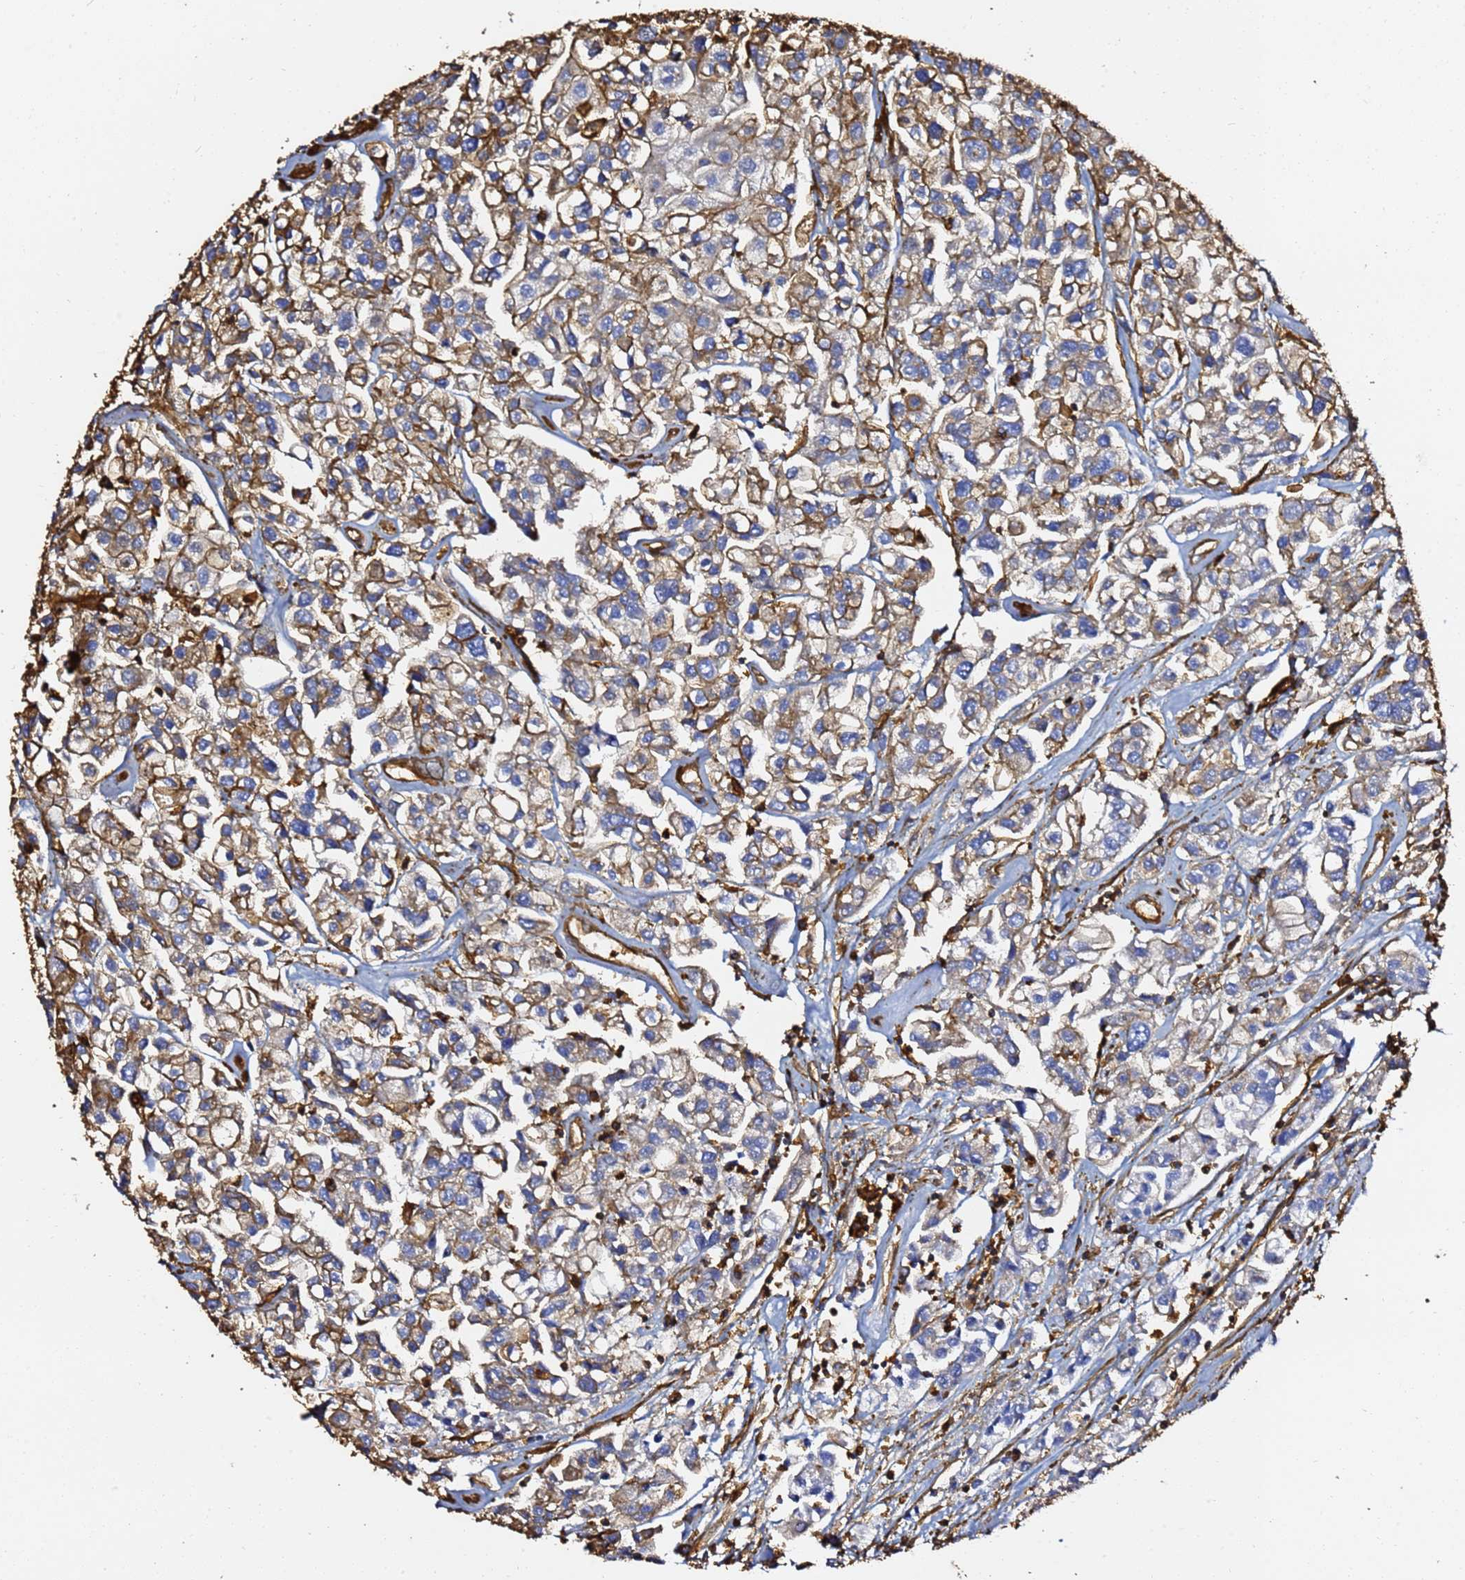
{"staining": {"intensity": "moderate", "quantity": ">75%", "location": "cytoplasmic/membranous"}, "tissue": "urothelial cancer", "cell_type": "Tumor cells", "image_type": "cancer", "snomed": [{"axis": "morphology", "description": "Urothelial carcinoma, High grade"}, {"axis": "topography", "description": "Urinary bladder"}], "caption": "A high-resolution micrograph shows immunohistochemistry staining of urothelial cancer, which demonstrates moderate cytoplasmic/membranous staining in about >75% of tumor cells.", "gene": "ACTB", "patient": {"sex": "male", "age": 67}}